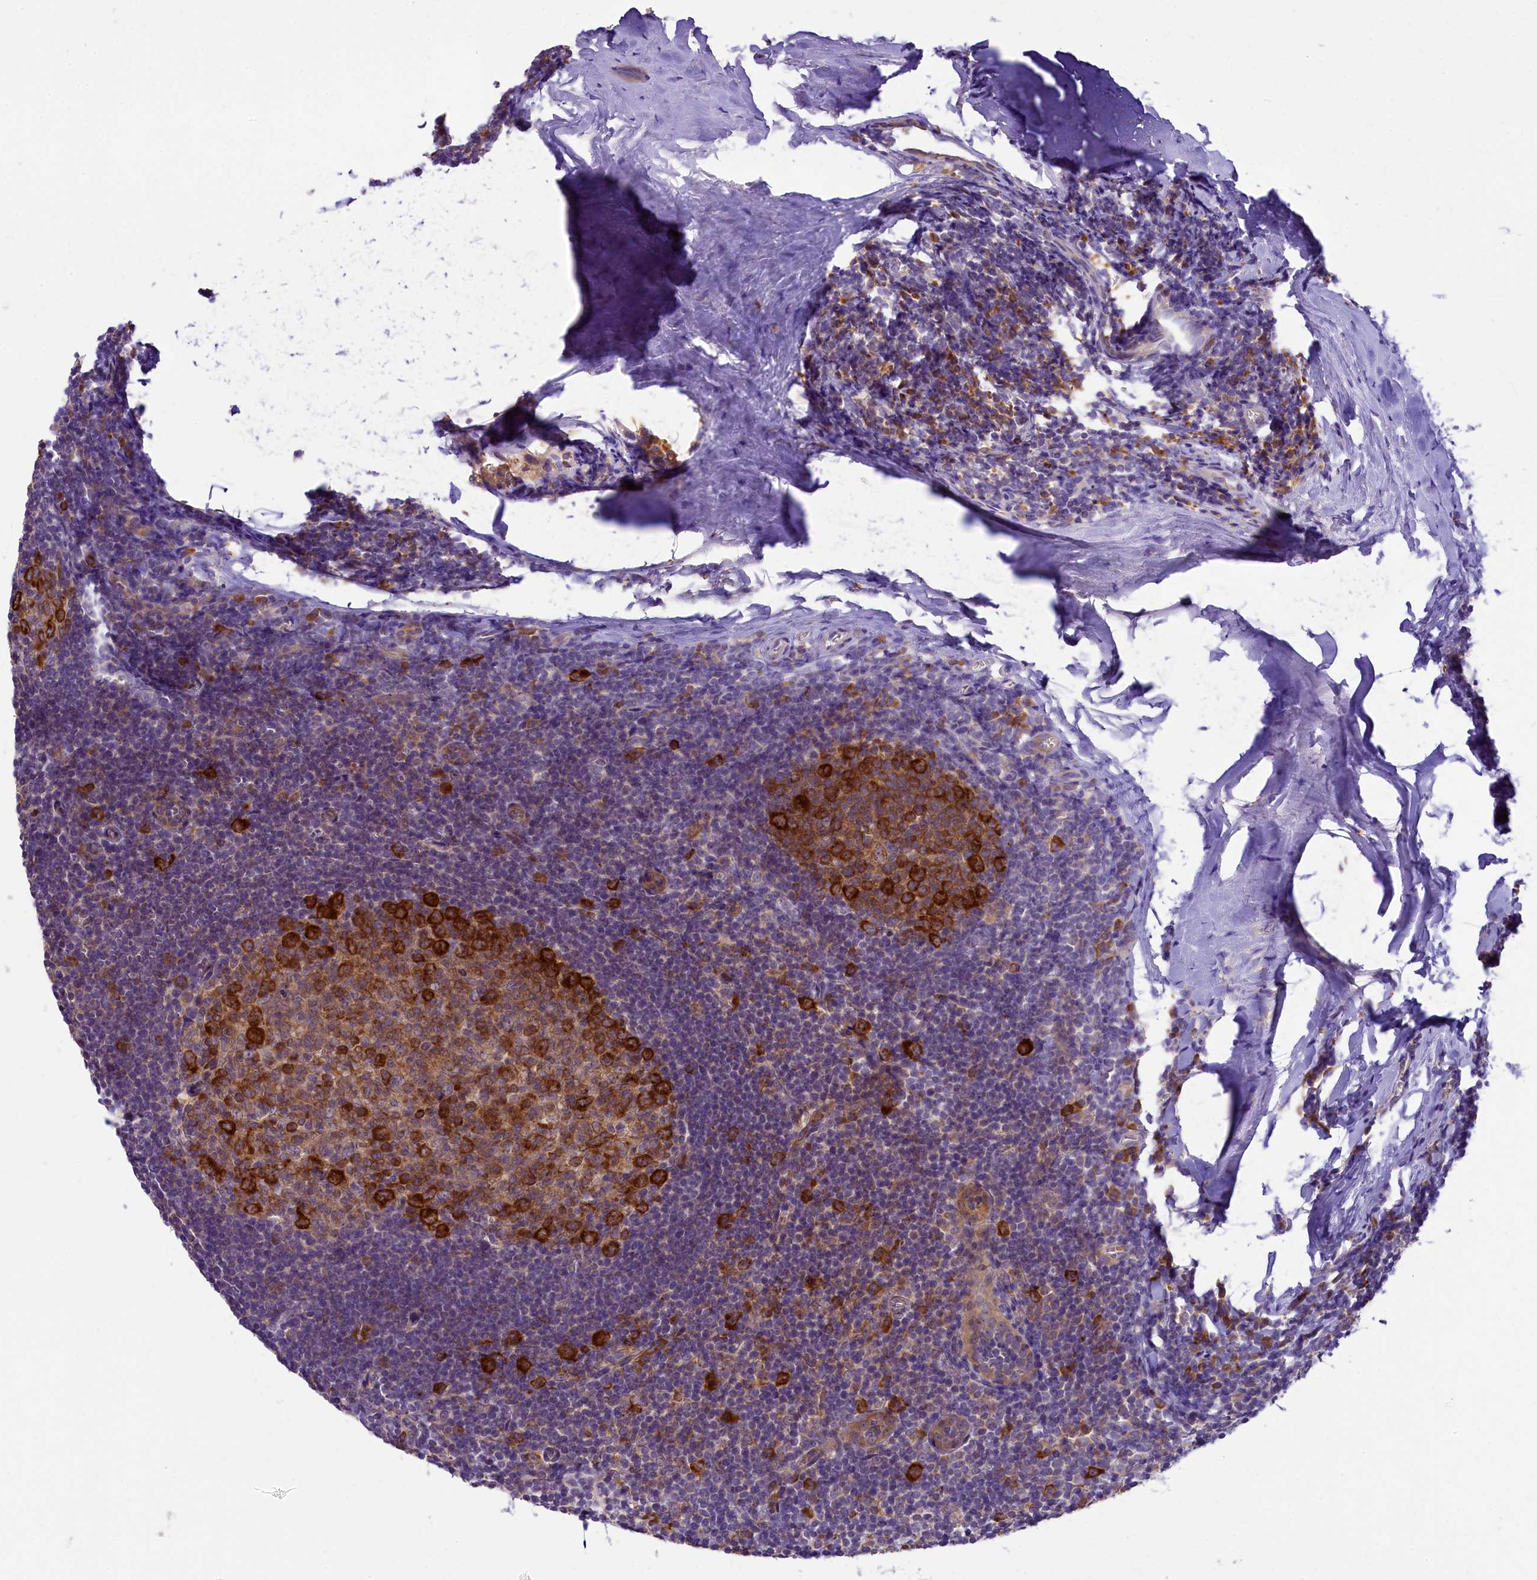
{"staining": {"intensity": "strong", "quantity": "25%-75%", "location": "cytoplasmic/membranous"}, "tissue": "tonsil", "cell_type": "Germinal center cells", "image_type": "normal", "snomed": [{"axis": "morphology", "description": "Normal tissue, NOS"}, {"axis": "topography", "description": "Tonsil"}], "caption": "Immunohistochemical staining of normal human tonsil demonstrates strong cytoplasmic/membranous protein positivity in approximately 25%-75% of germinal center cells.", "gene": "LARP4", "patient": {"sex": "male", "age": 27}}